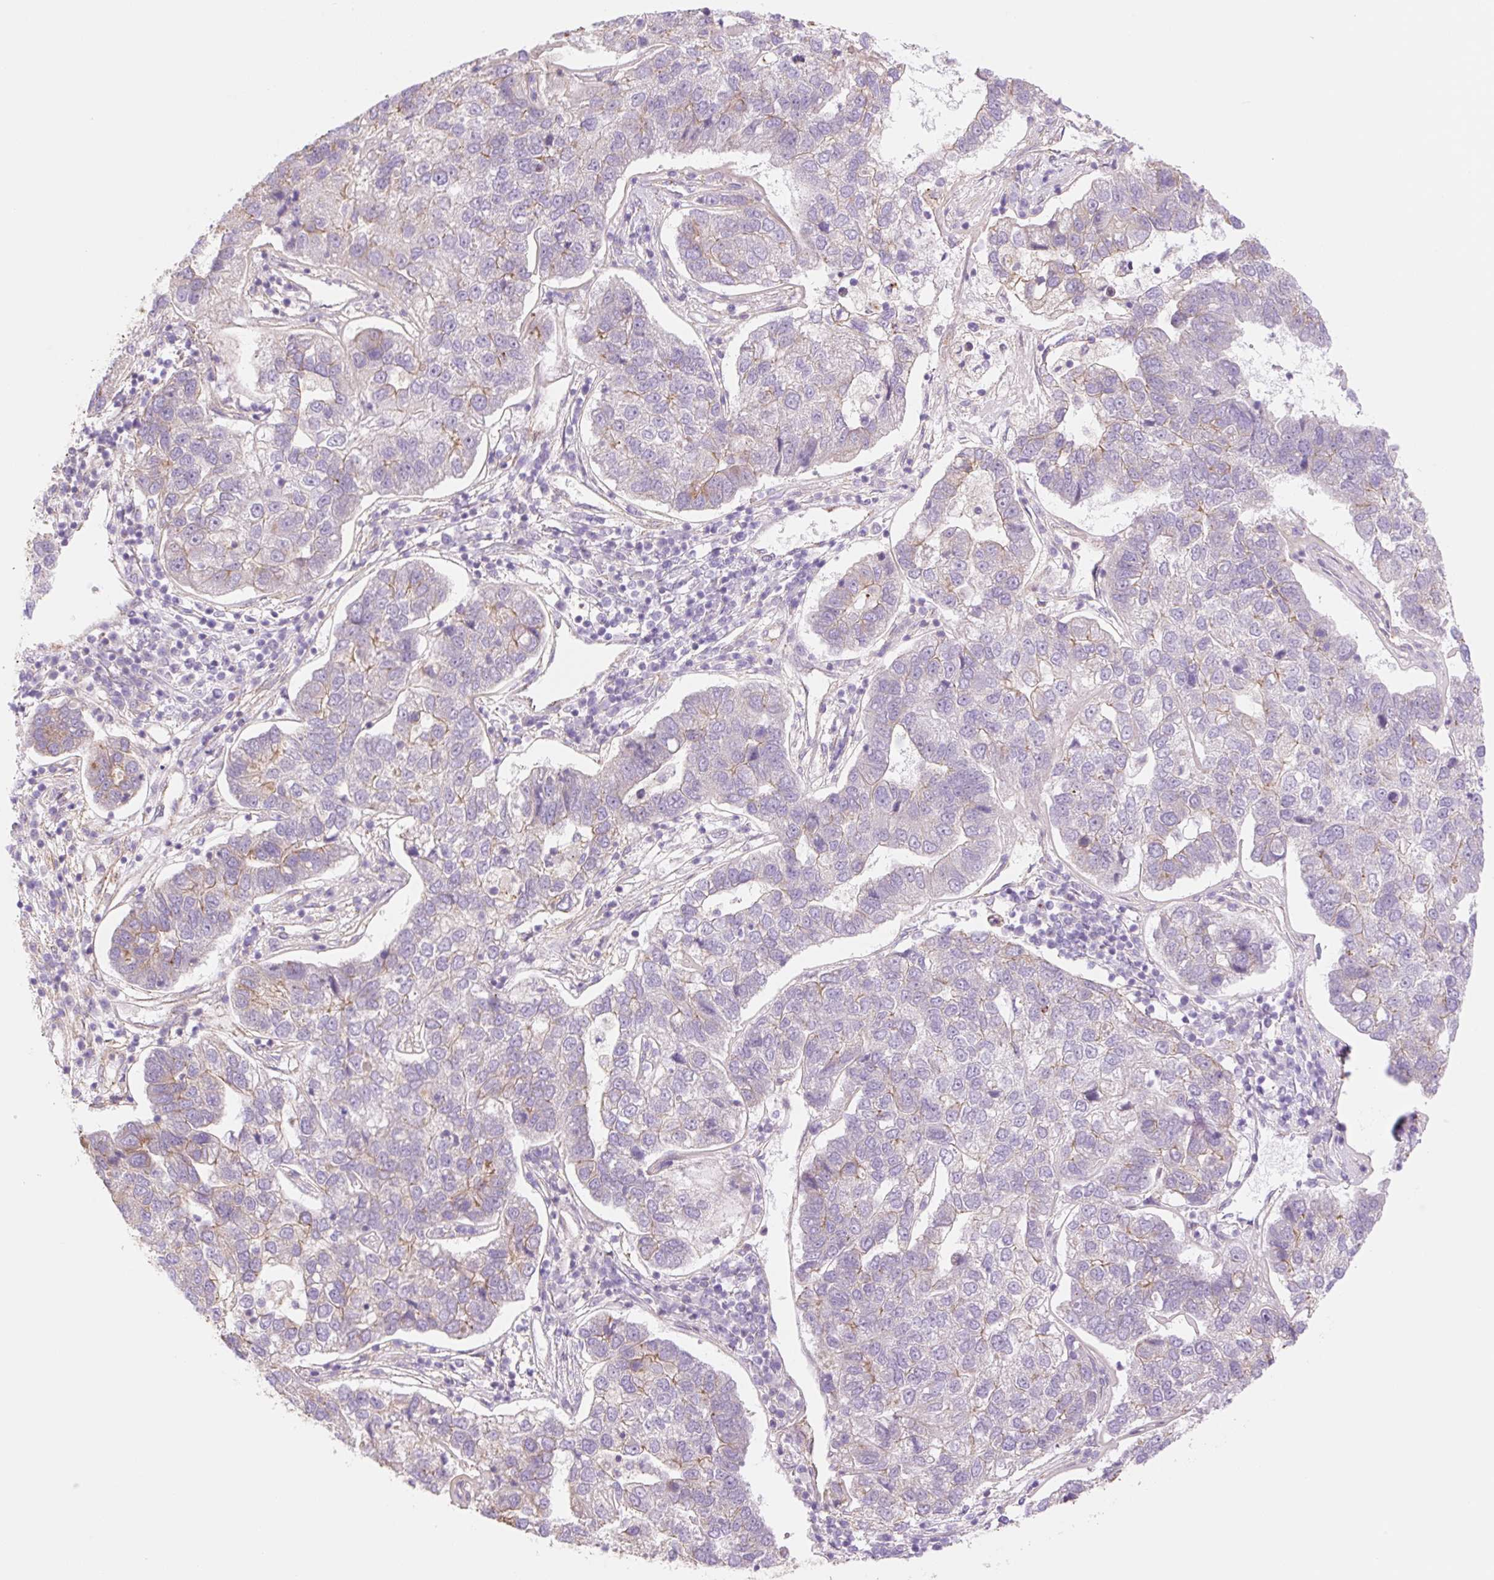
{"staining": {"intensity": "negative", "quantity": "none", "location": "none"}, "tissue": "pancreatic cancer", "cell_type": "Tumor cells", "image_type": "cancer", "snomed": [{"axis": "morphology", "description": "Adenocarcinoma, NOS"}, {"axis": "topography", "description": "Pancreas"}], "caption": "Image shows no significant protein positivity in tumor cells of pancreatic adenocarcinoma. (Brightfield microscopy of DAB (3,3'-diaminobenzidine) immunohistochemistry at high magnification).", "gene": "NLRP5", "patient": {"sex": "female", "age": 61}}